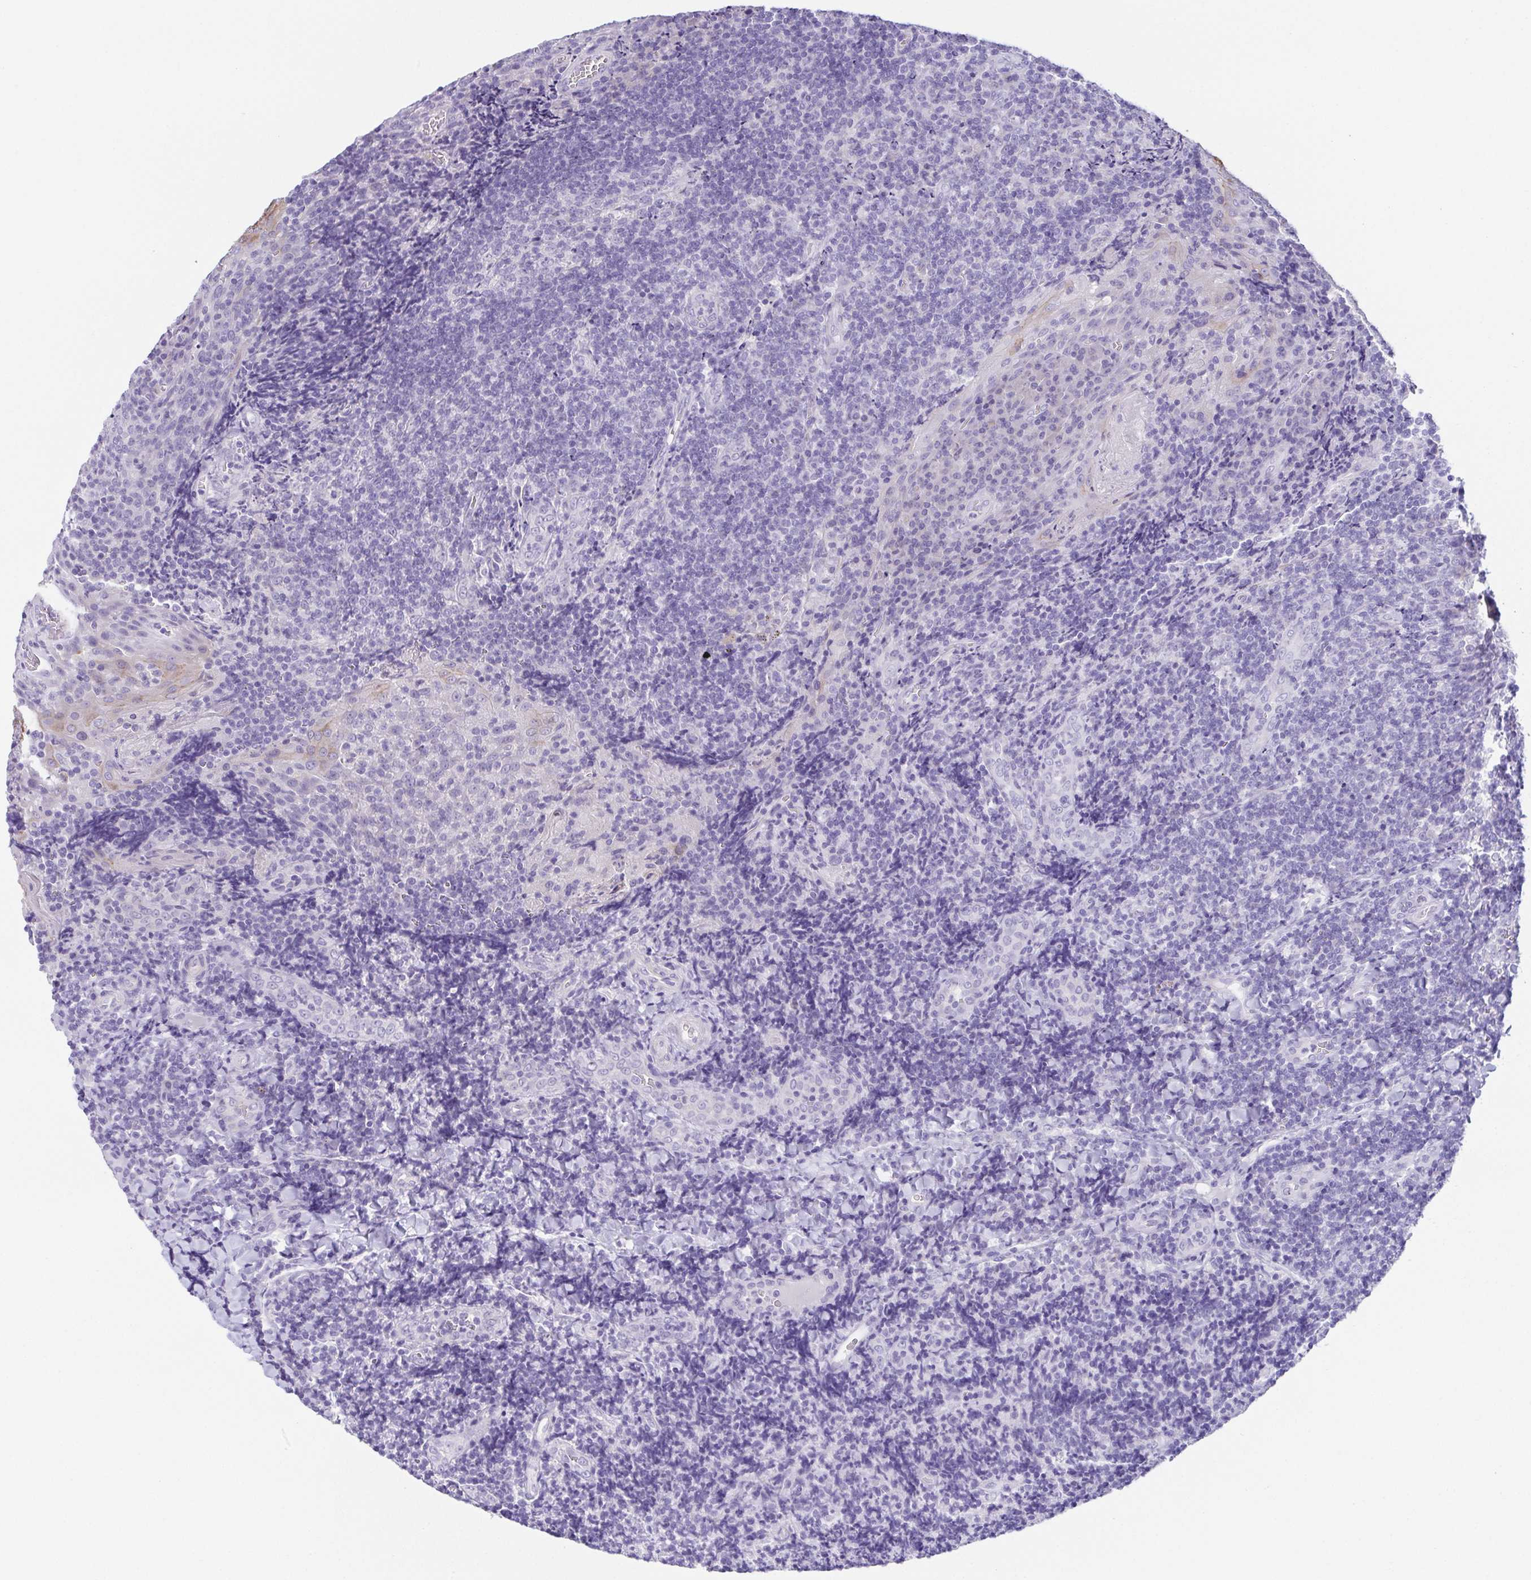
{"staining": {"intensity": "negative", "quantity": "none", "location": "none"}, "tissue": "tonsil", "cell_type": "Germinal center cells", "image_type": "normal", "snomed": [{"axis": "morphology", "description": "Normal tissue, NOS"}, {"axis": "topography", "description": "Tonsil"}], "caption": "DAB immunohistochemical staining of normal human tonsil shows no significant staining in germinal center cells.", "gene": "HAPLN2", "patient": {"sex": "male", "age": 17}}